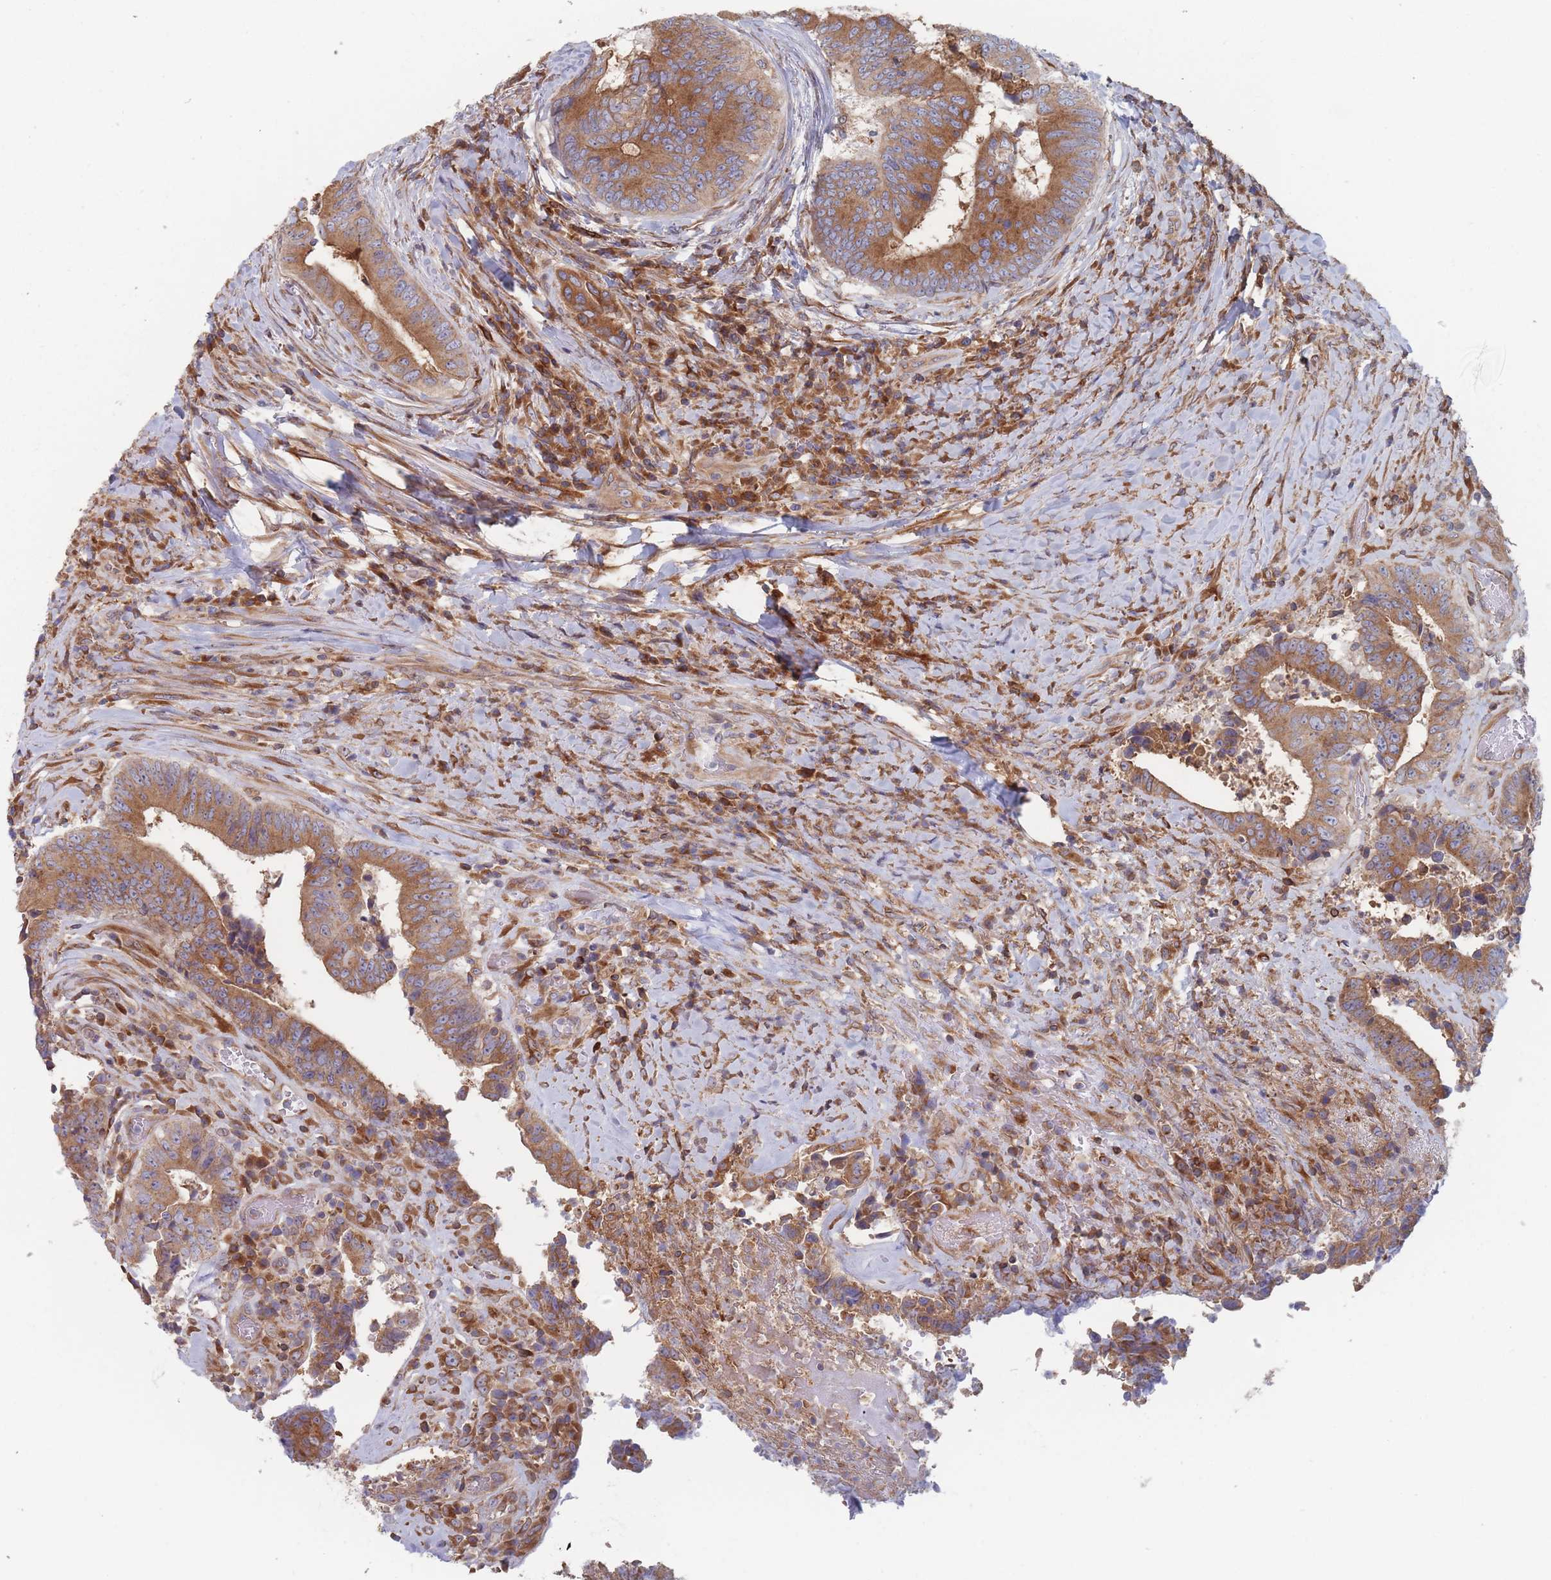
{"staining": {"intensity": "moderate", "quantity": ">75%", "location": "cytoplasmic/membranous"}, "tissue": "colorectal cancer", "cell_type": "Tumor cells", "image_type": "cancer", "snomed": [{"axis": "morphology", "description": "Adenocarcinoma, NOS"}, {"axis": "topography", "description": "Rectum"}], "caption": "Colorectal cancer stained with a brown dye shows moderate cytoplasmic/membranous positive expression in about >75% of tumor cells.", "gene": "KDSR", "patient": {"sex": "male", "age": 72}}